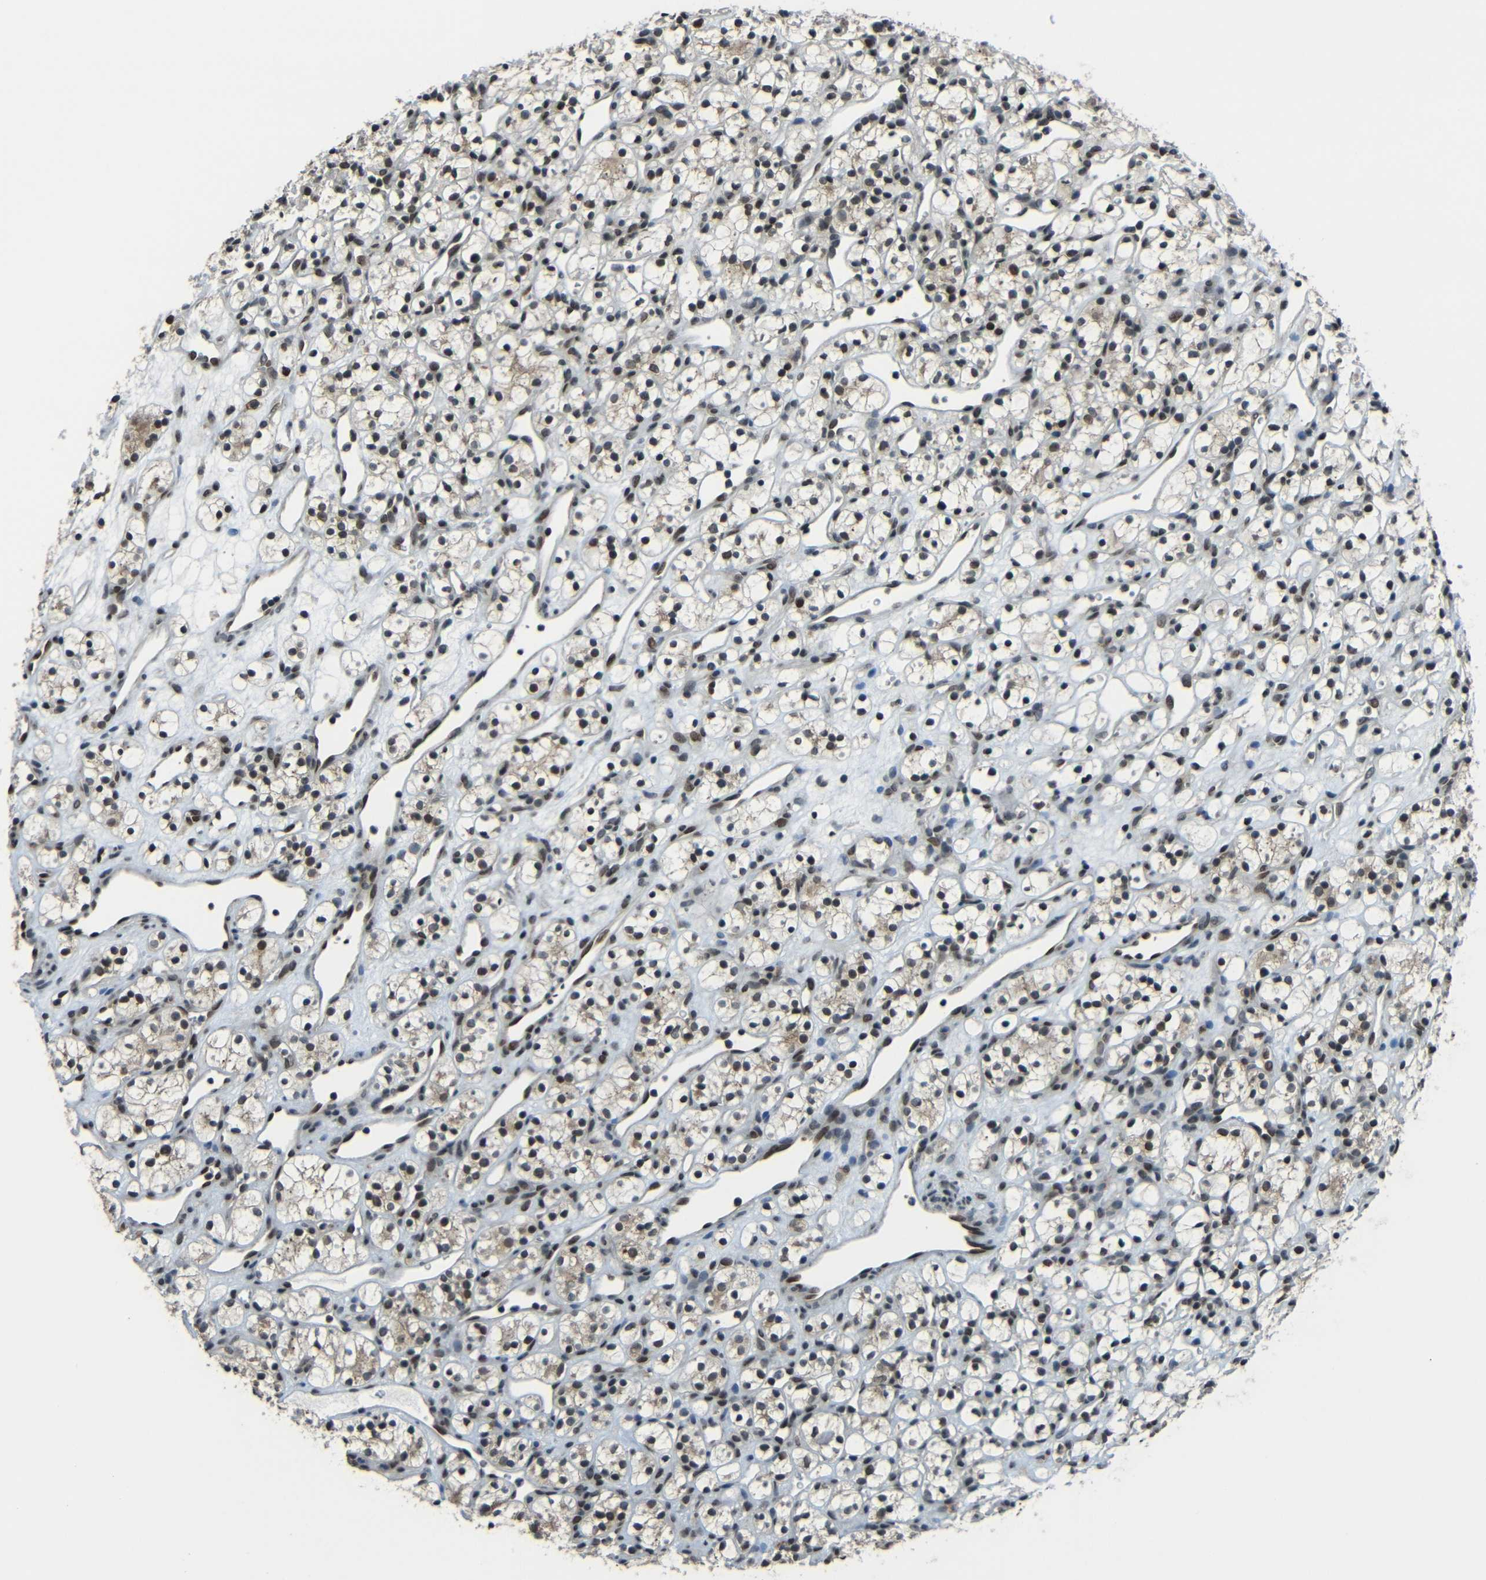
{"staining": {"intensity": "weak", "quantity": "25%-75%", "location": "nuclear"}, "tissue": "renal cancer", "cell_type": "Tumor cells", "image_type": "cancer", "snomed": [{"axis": "morphology", "description": "Adenocarcinoma, NOS"}, {"axis": "topography", "description": "Kidney"}], "caption": "This photomicrograph exhibits renal adenocarcinoma stained with immunohistochemistry (IHC) to label a protein in brown. The nuclear of tumor cells show weak positivity for the protein. Nuclei are counter-stained blue.", "gene": "PSIP1", "patient": {"sex": "female", "age": 60}}